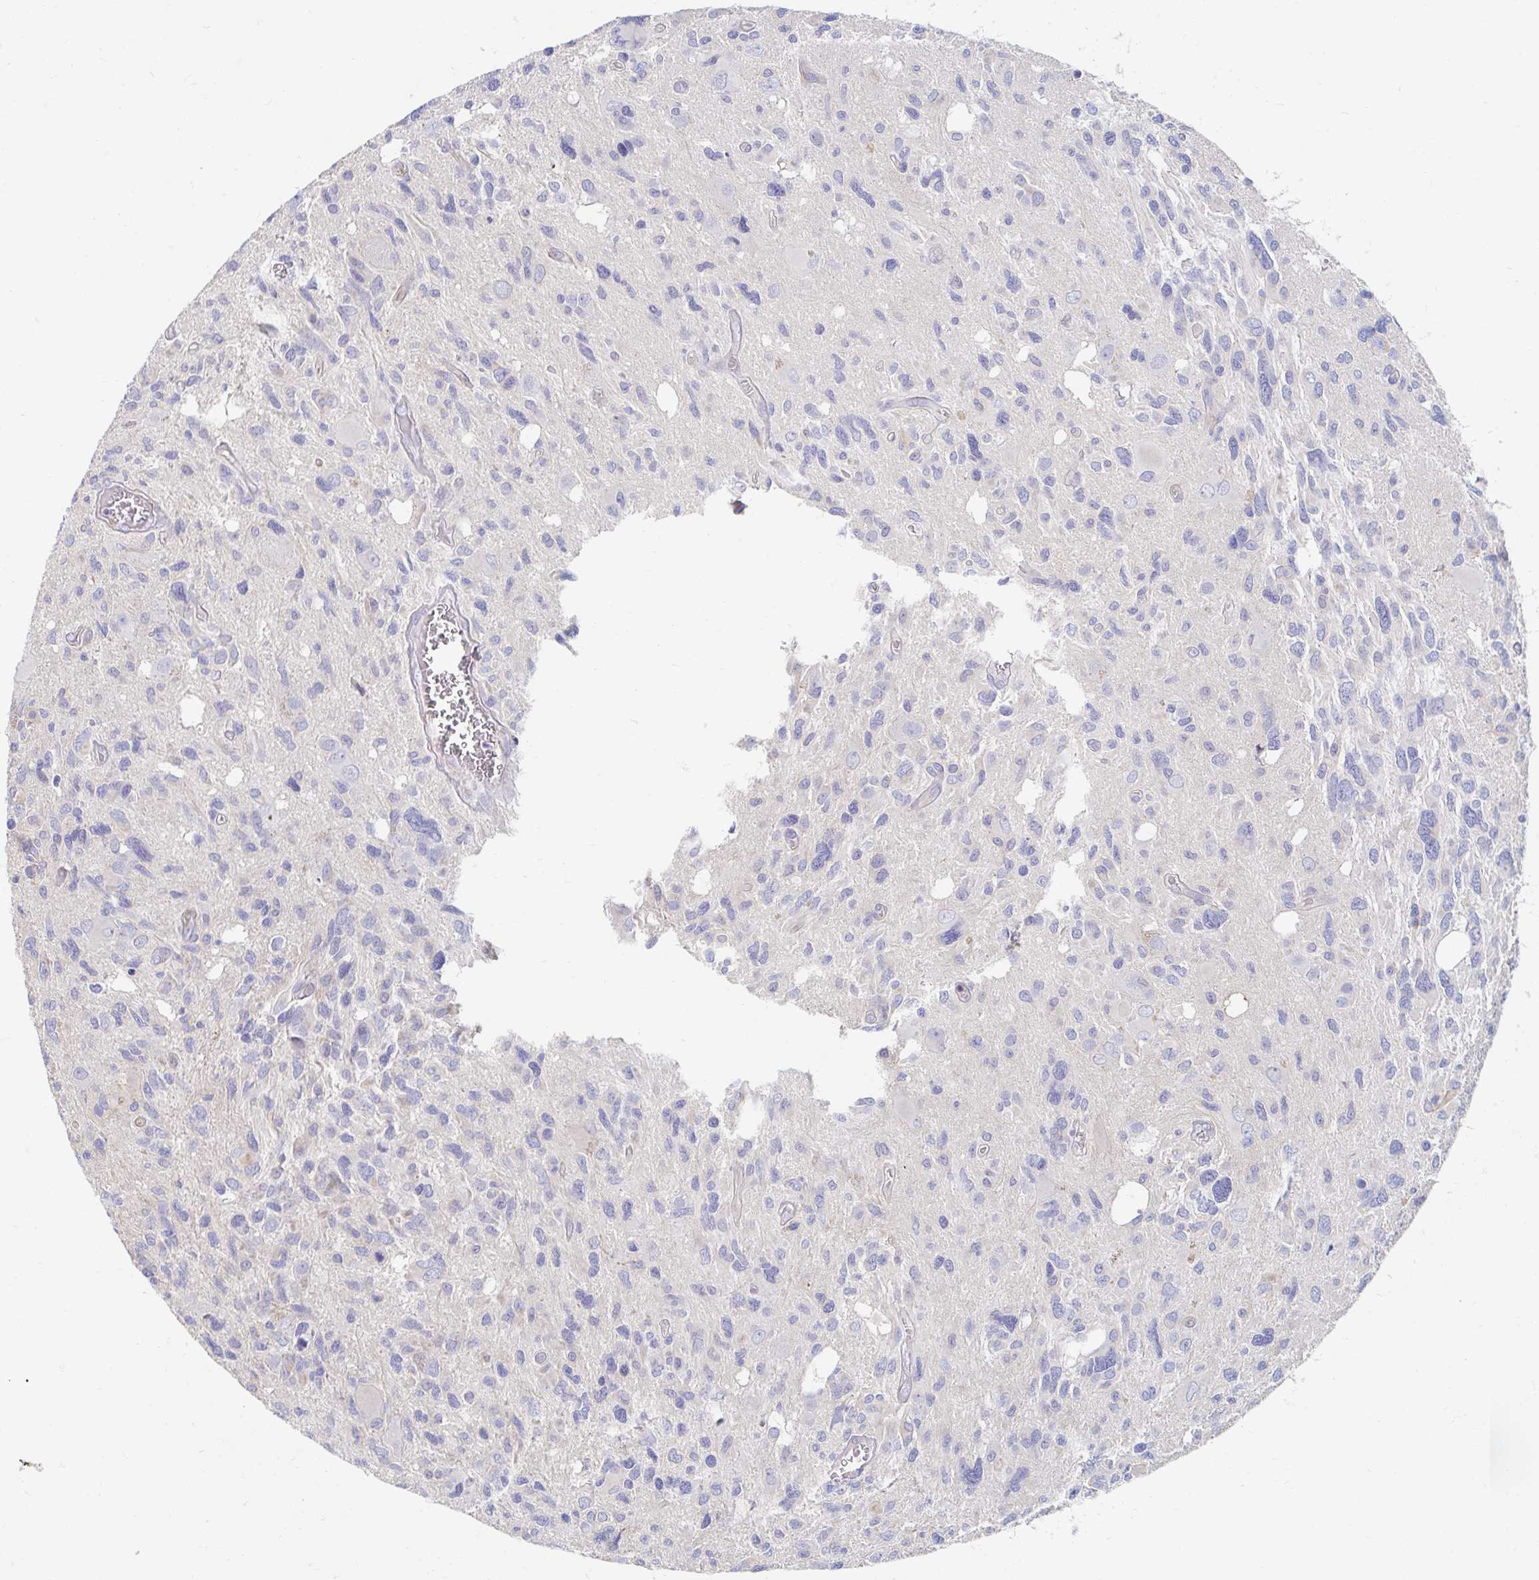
{"staining": {"intensity": "negative", "quantity": "none", "location": "none"}, "tissue": "glioma", "cell_type": "Tumor cells", "image_type": "cancer", "snomed": [{"axis": "morphology", "description": "Glioma, malignant, High grade"}, {"axis": "topography", "description": "Brain"}], "caption": "Tumor cells are negative for protein expression in human malignant glioma (high-grade). (Brightfield microscopy of DAB (3,3'-diaminobenzidine) immunohistochemistry at high magnification).", "gene": "MYLK2", "patient": {"sex": "male", "age": 49}}